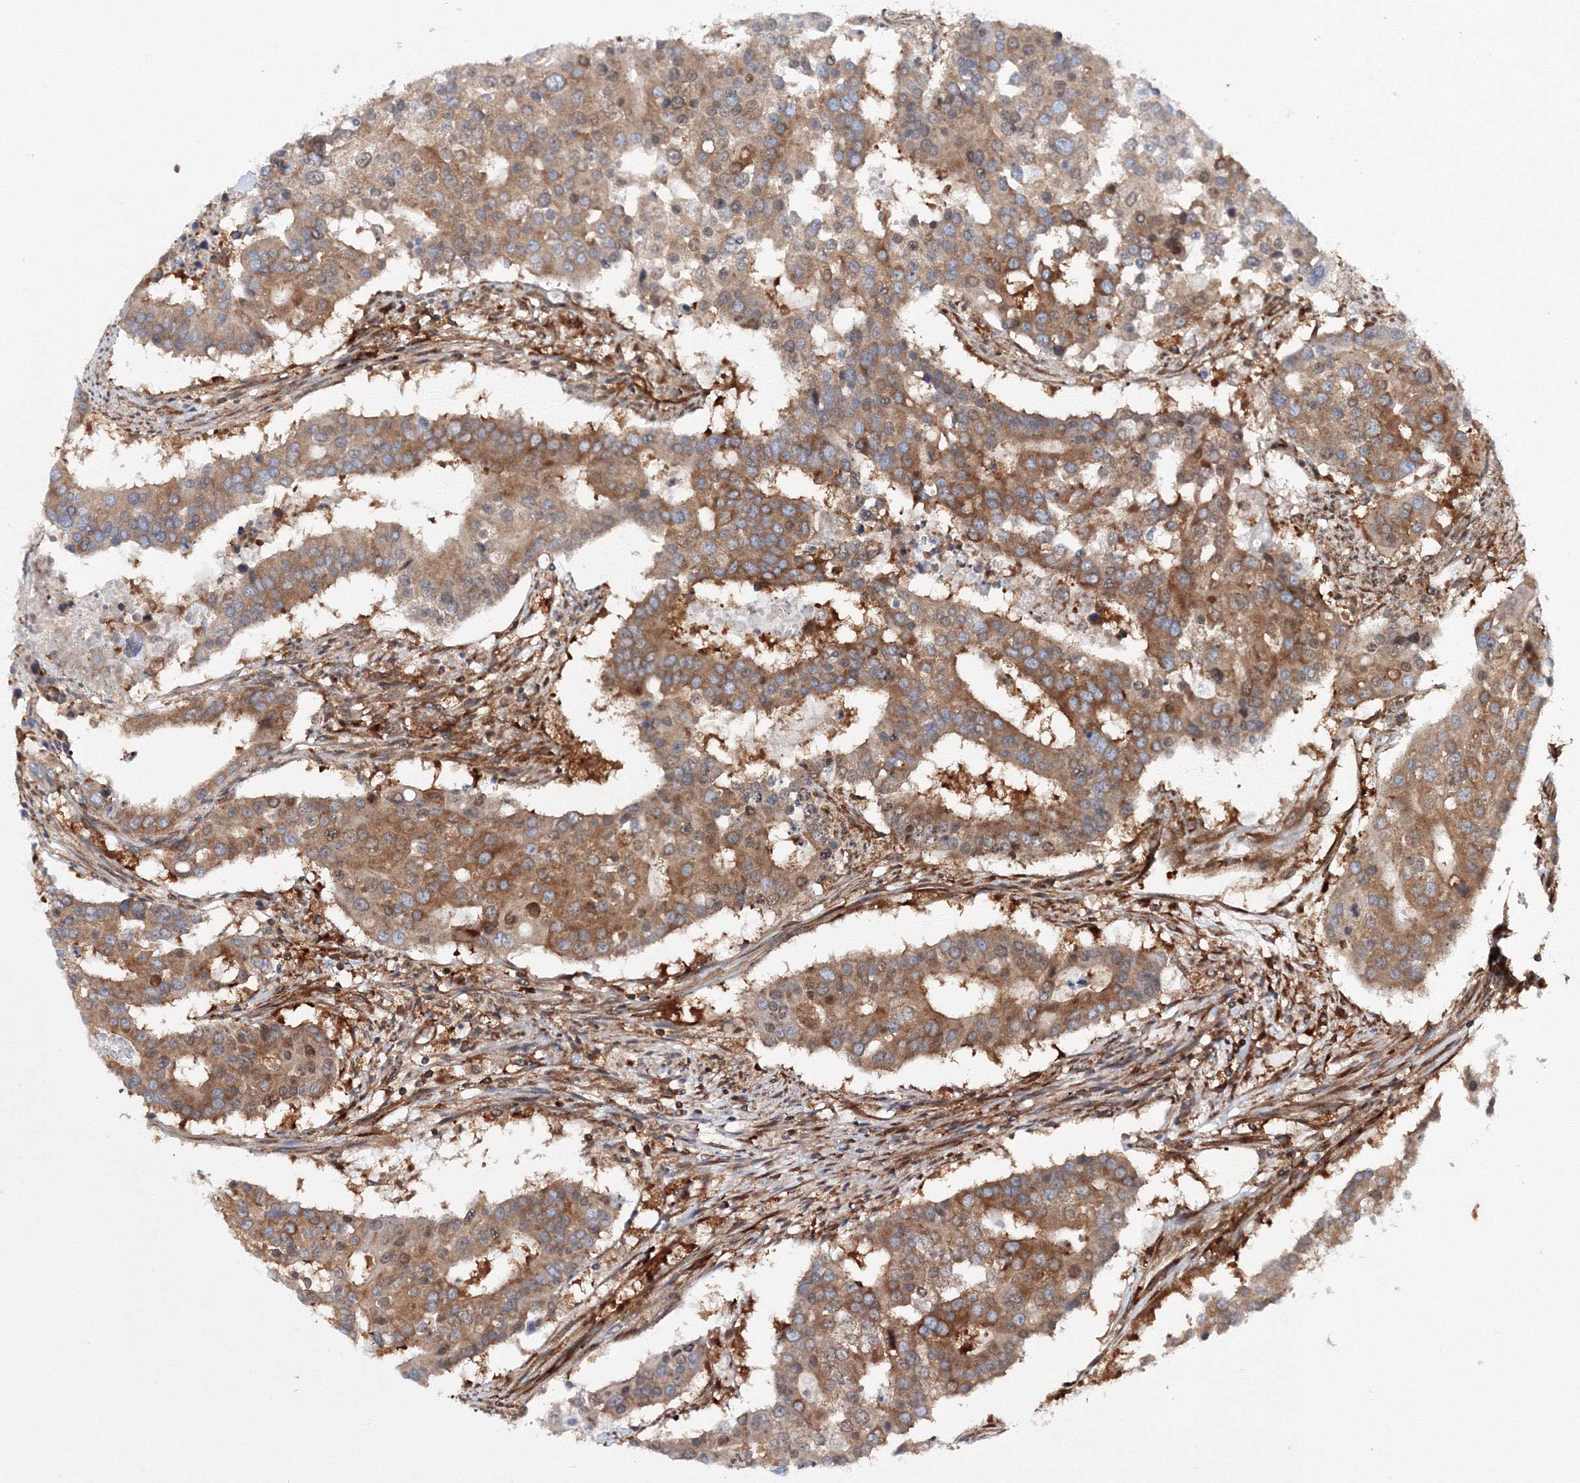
{"staining": {"intensity": "moderate", "quantity": ">75%", "location": "cytoplasmic/membranous"}, "tissue": "colorectal cancer", "cell_type": "Tumor cells", "image_type": "cancer", "snomed": [{"axis": "morphology", "description": "Adenocarcinoma, NOS"}, {"axis": "topography", "description": "Colon"}], "caption": "Immunohistochemical staining of human colorectal cancer (adenocarcinoma) displays medium levels of moderate cytoplasmic/membranous protein staining in about >75% of tumor cells.", "gene": "HARS1", "patient": {"sex": "male", "age": 77}}